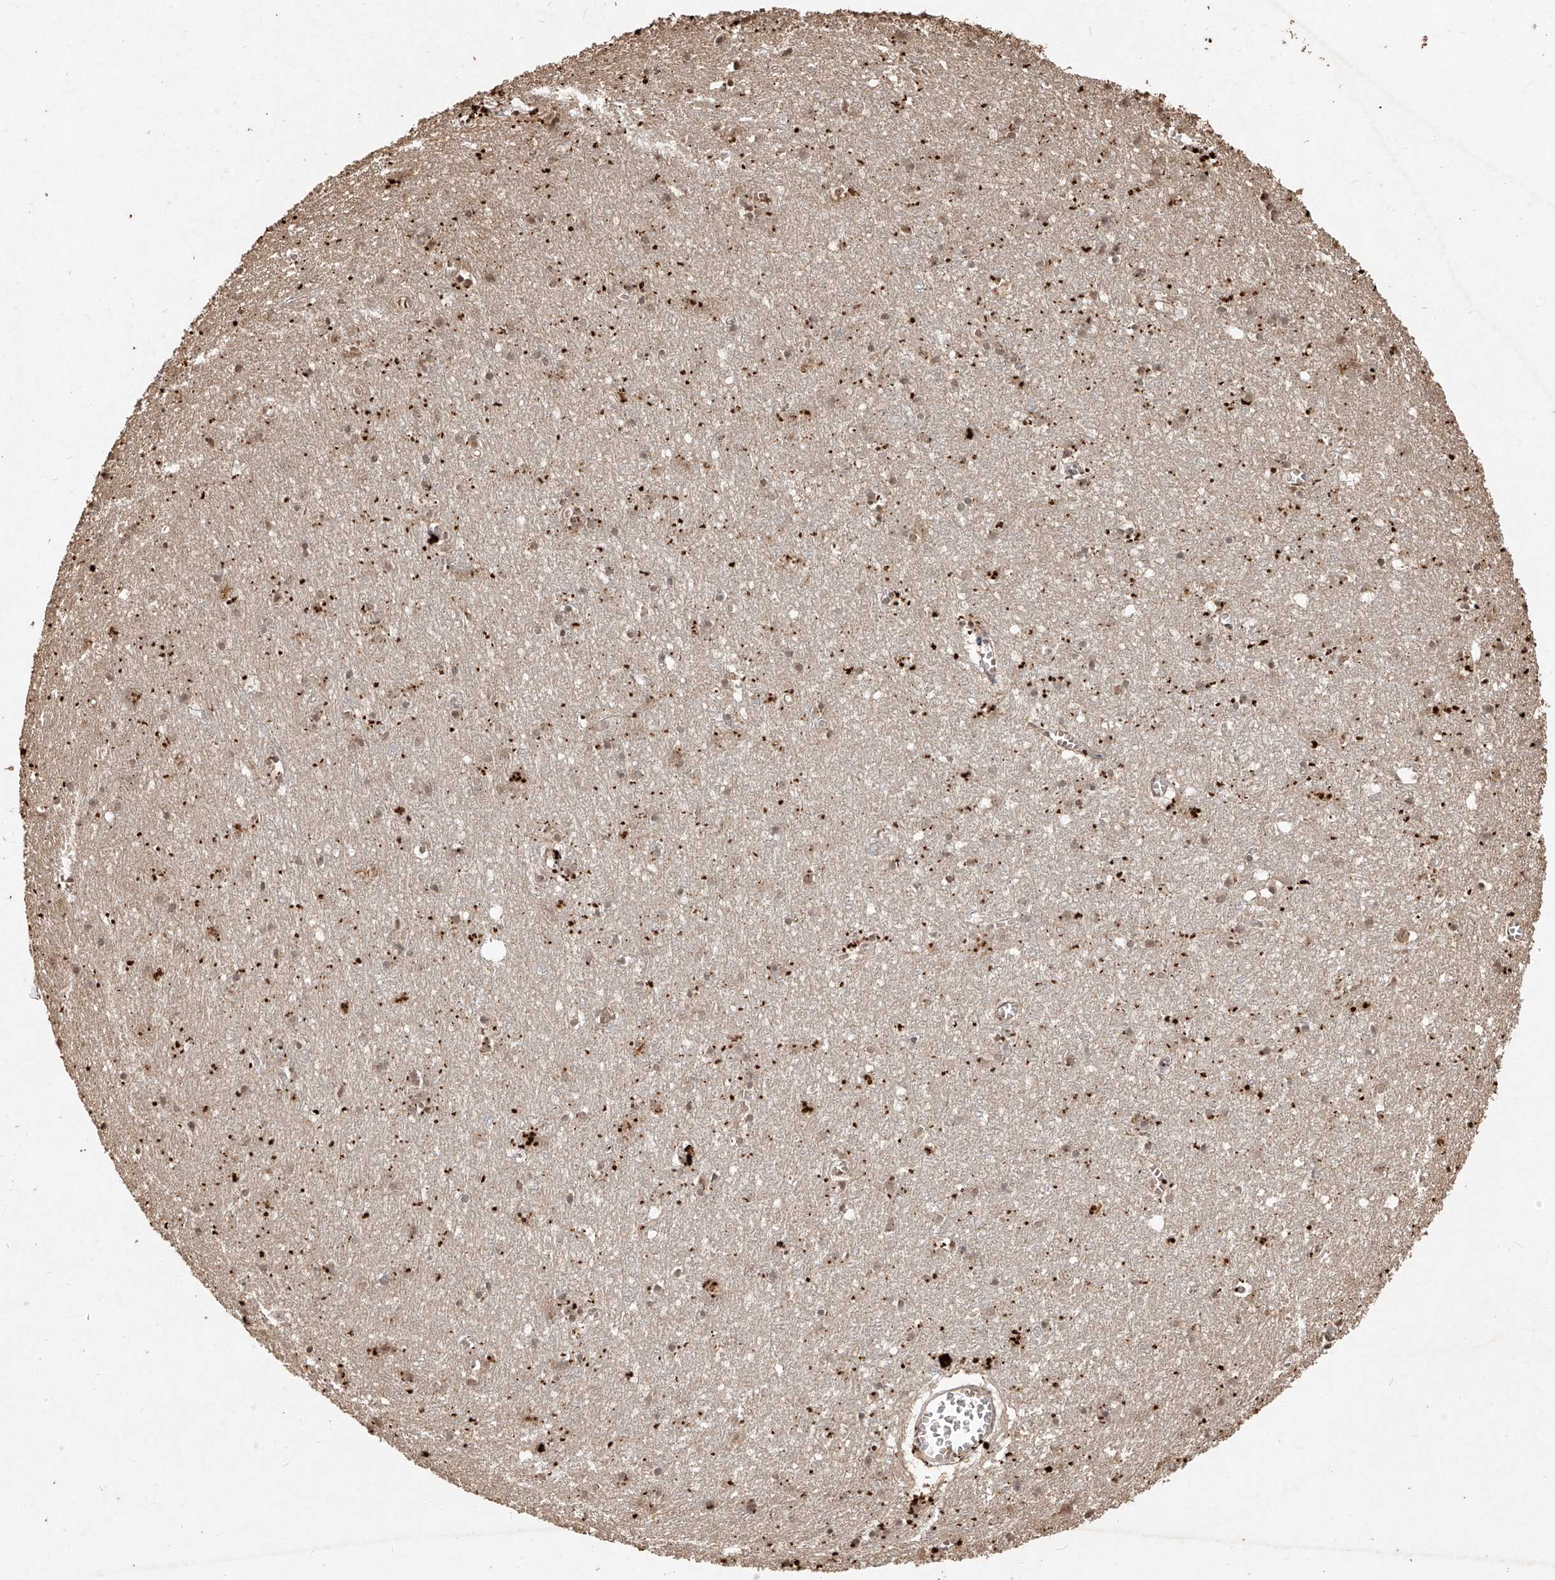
{"staining": {"intensity": "weak", "quantity": ">75%", "location": "cytoplasmic/membranous,nuclear"}, "tissue": "cerebral cortex", "cell_type": "Endothelial cells", "image_type": "normal", "snomed": [{"axis": "morphology", "description": "Normal tissue, NOS"}, {"axis": "topography", "description": "Cerebral cortex"}], "caption": "A brown stain highlights weak cytoplasmic/membranous,nuclear positivity of a protein in endothelial cells of benign human cerebral cortex.", "gene": "UBE2K", "patient": {"sex": "female", "age": 64}}